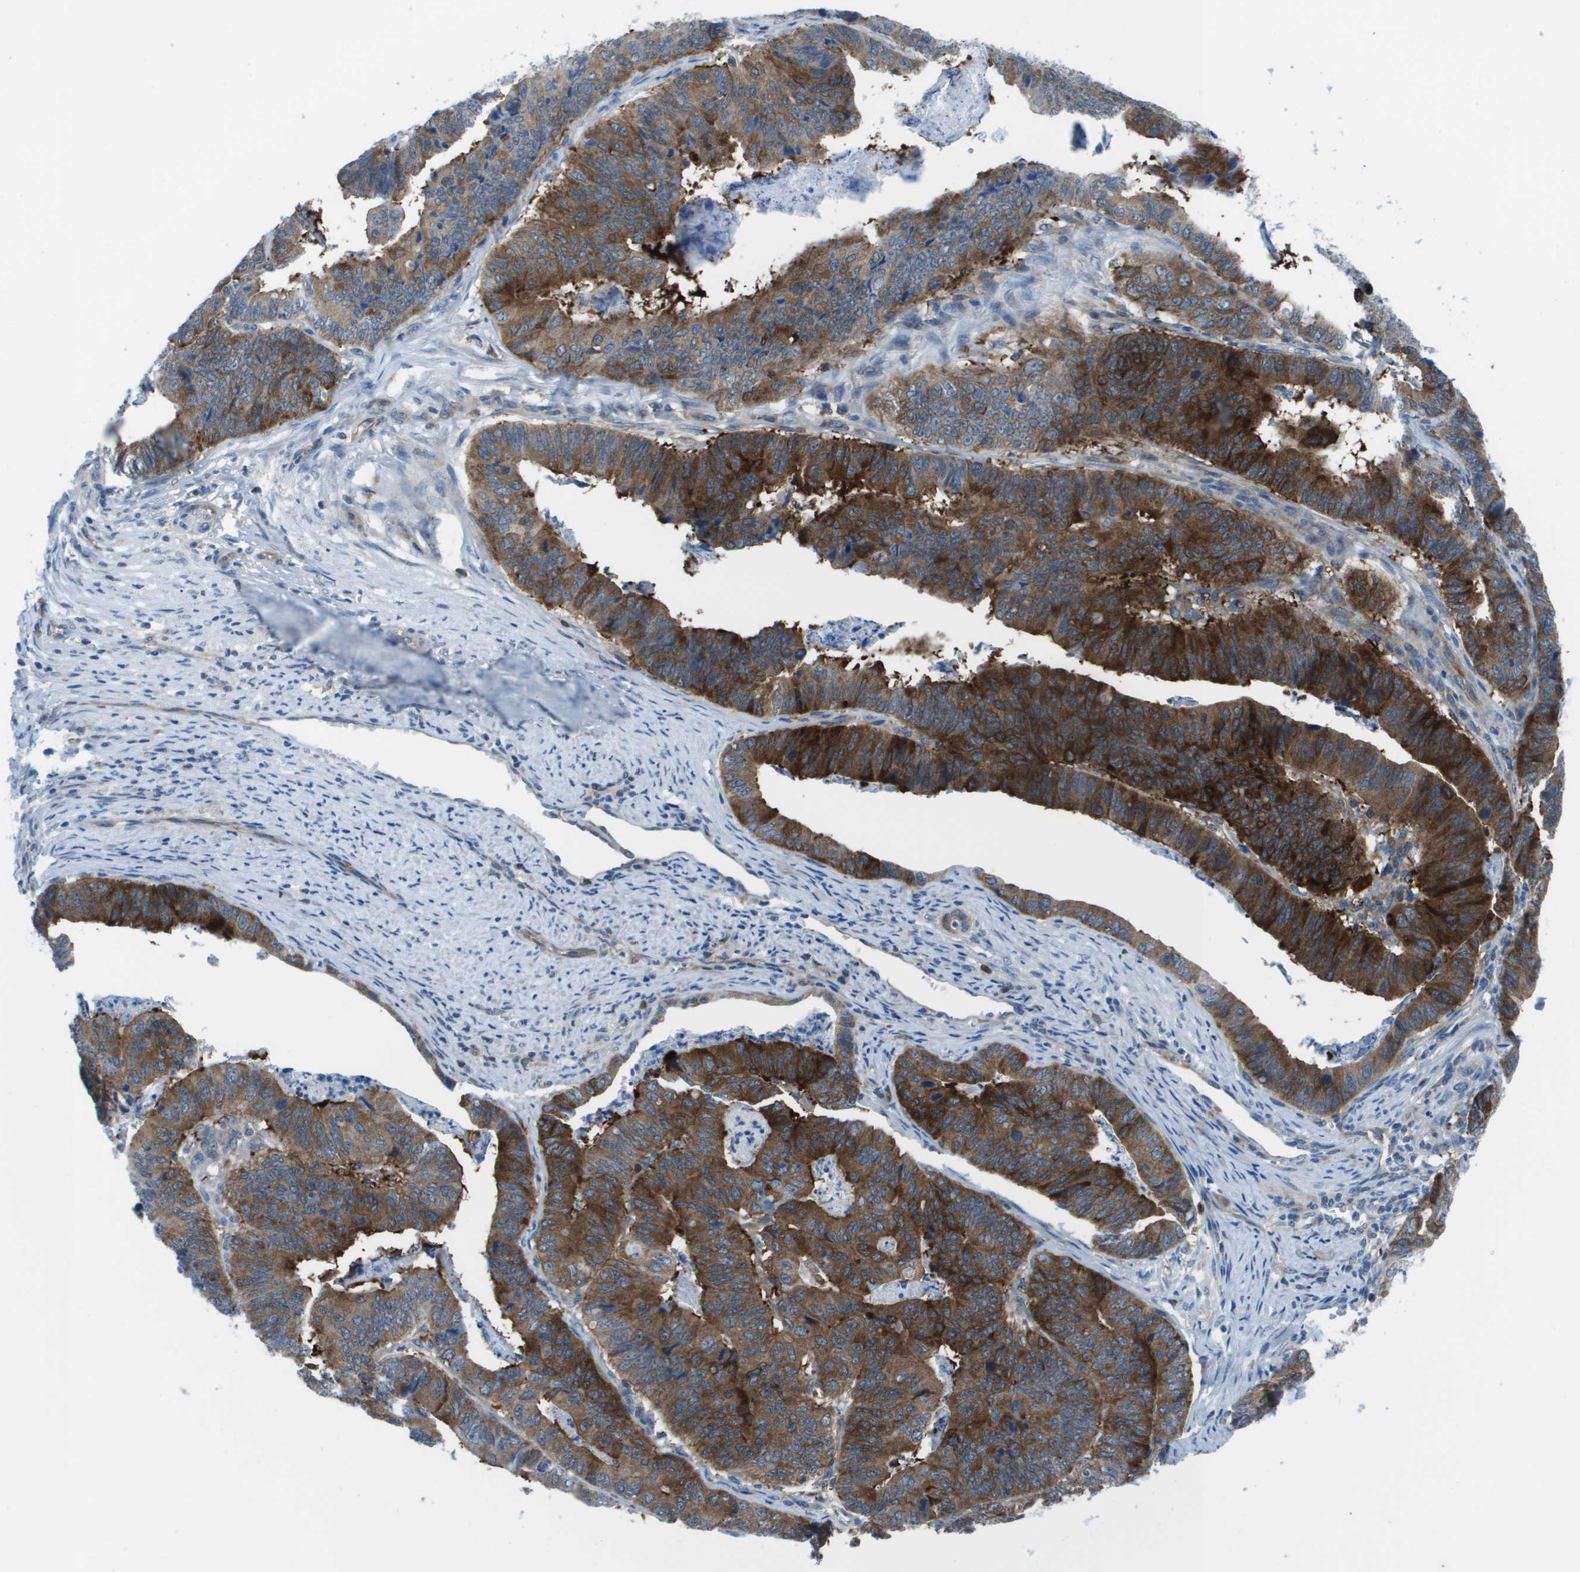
{"staining": {"intensity": "strong", "quantity": ">75%", "location": "cytoplasmic/membranous"}, "tissue": "stomach cancer", "cell_type": "Tumor cells", "image_type": "cancer", "snomed": [{"axis": "morphology", "description": "Adenocarcinoma, NOS"}, {"axis": "topography", "description": "Stomach, lower"}], "caption": "IHC staining of stomach cancer (adenocarcinoma), which demonstrates high levels of strong cytoplasmic/membranous expression in about >75% of tumor cells indicating strong cytoplasmic/membranous protein positivity. The staining was performed using DAB (3,3'-diaminobenzidine) (brown) for protein detection and nuclei were counterstained in hematoxylin (blue).", "gene": "STIP1", "patient": {"sex": "male", "age": 77}}